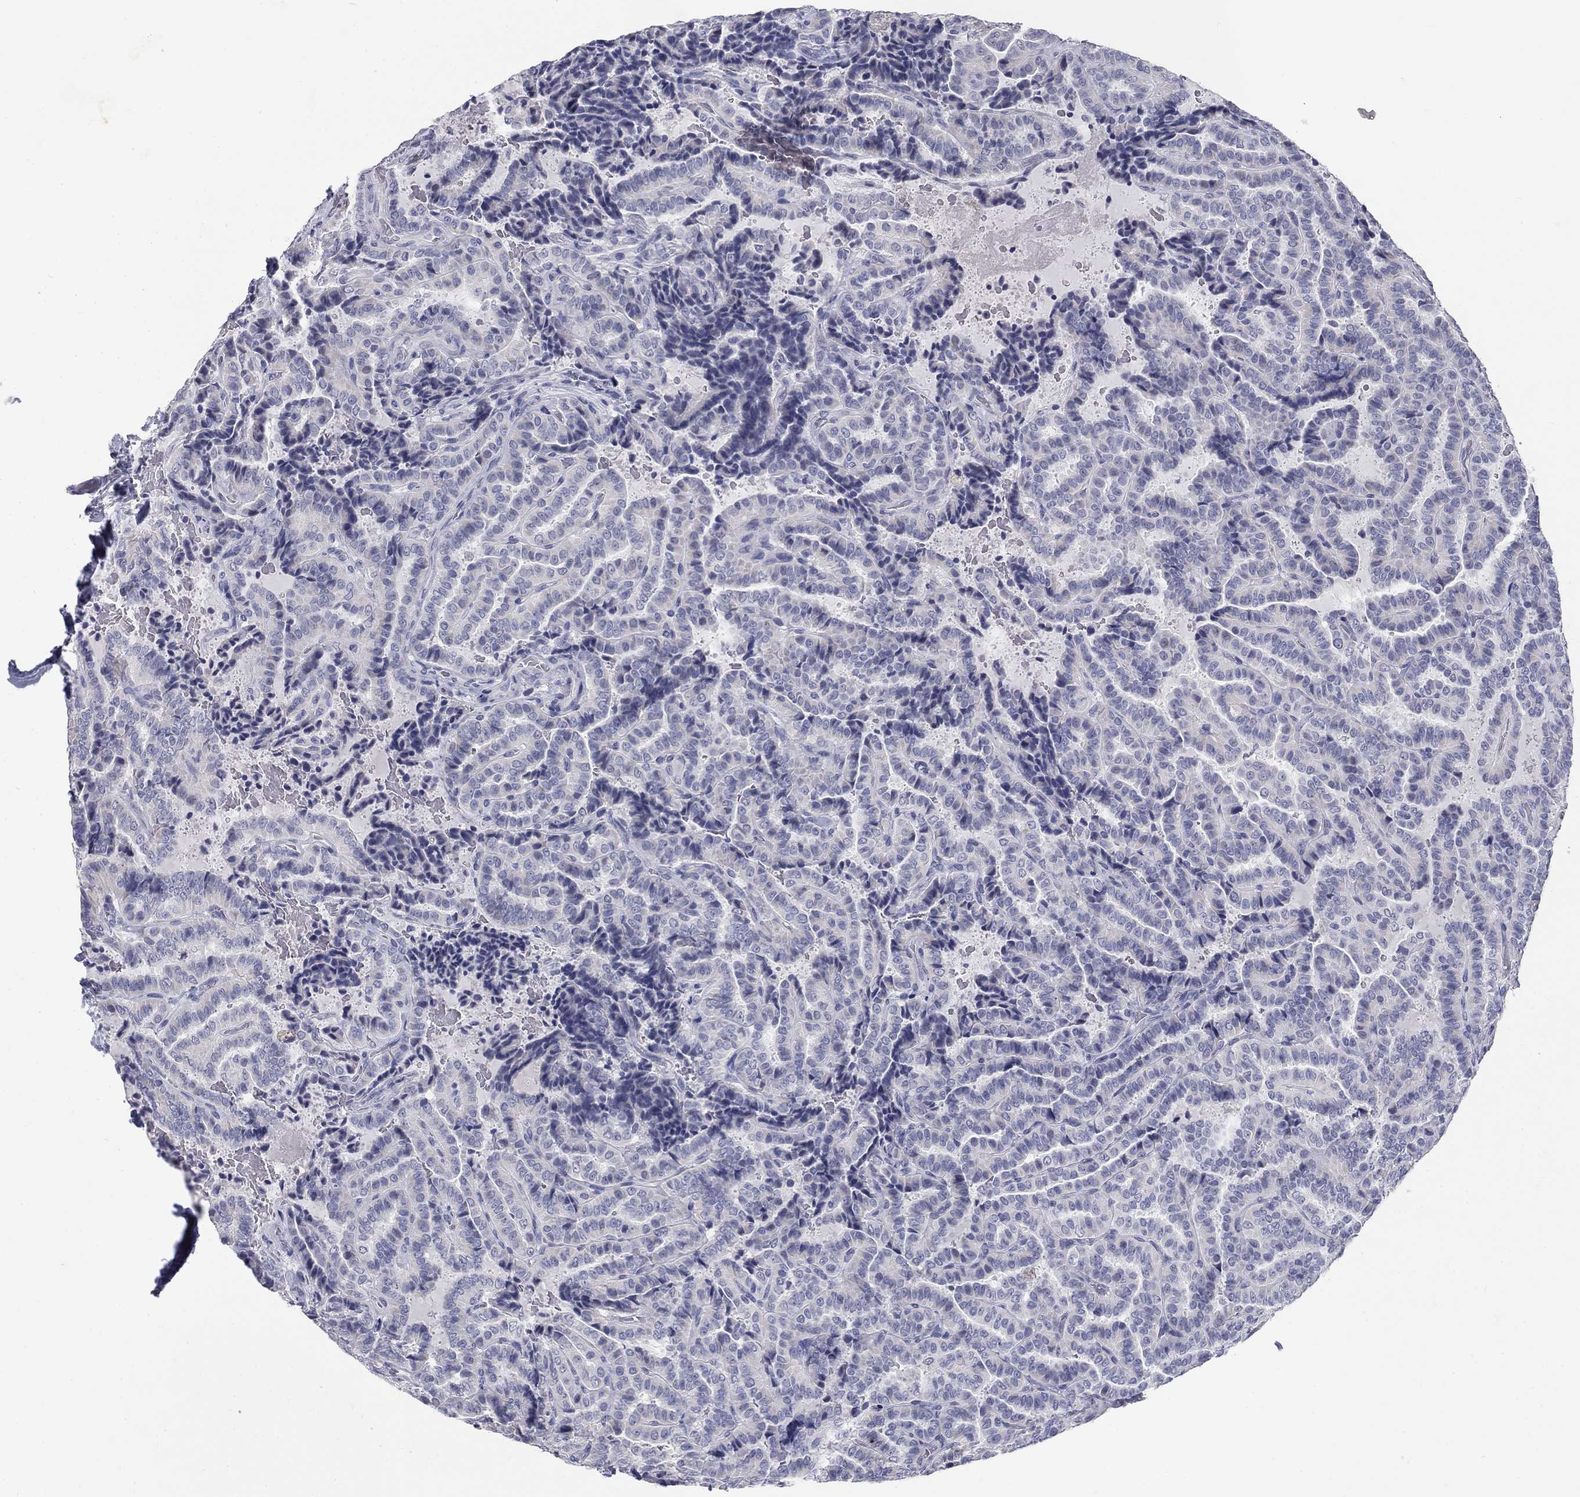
{"staining": {"intensity": "negative", "quantity": "none", "location": "none"}, "tissue": "thyroid cancer", "cell_type": "Tumor cells", "image_type": "cancer", "snomed": [{"axis": "morphology", "description": "Papillary adenocarcinoma, NOS"}, {"axis": "topography", "description": "Thyroid gland"}], "caption": "DAB (3,3'-diaminobenzidine) immunohistochemical staining of human thyroid papillary adenocarcinoma exhibits no significant expression in tumor cells. The staining was performed using DAB (3,3'-diaminobenzidine) to visualize the protein expression in brown, while the nuclei were stained in blue with hematoxylin (Magnification: 20x).", "gene": "ELAVL4", "patient": {"sex": "female", "age": 39}}